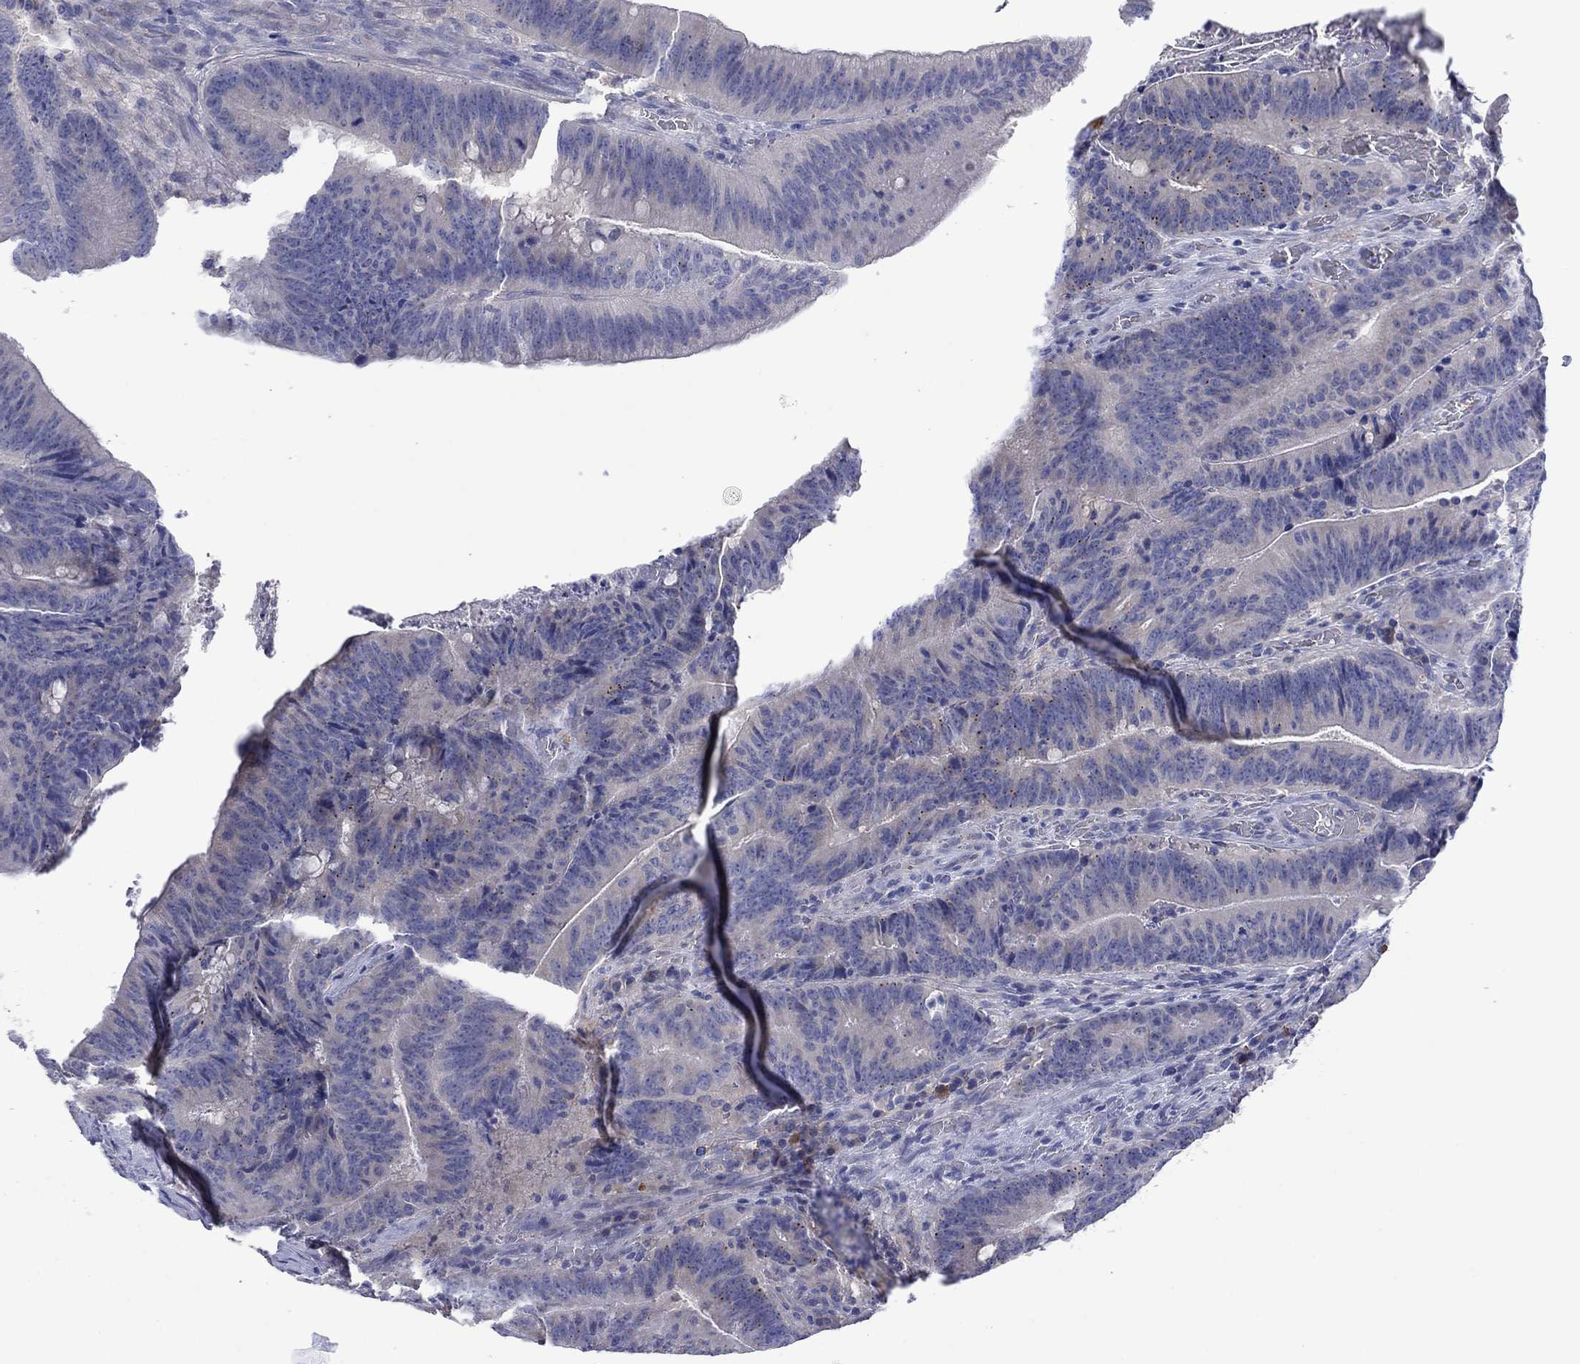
{"staining": {"intensity": "negative", "quantity": "none", "location": "none"}, "tissue": "colorectal cancer", "cell_type": "Tumor cells", "image_type": "cancer", "snomed": [{"axis": "morphology", "description": "Adenocarcinoma, NOS"}, {"axis": "topography", "description": "Colon"}], "caption": "An immunohistochemistry (IHC) image of adenocarcinoma (colorectal) is shown. There is no staining in tumor cells of adenocarcinoma (colorectal).", "gene": "PLCL2", "patient": {"sex": "female", "age": 87}}